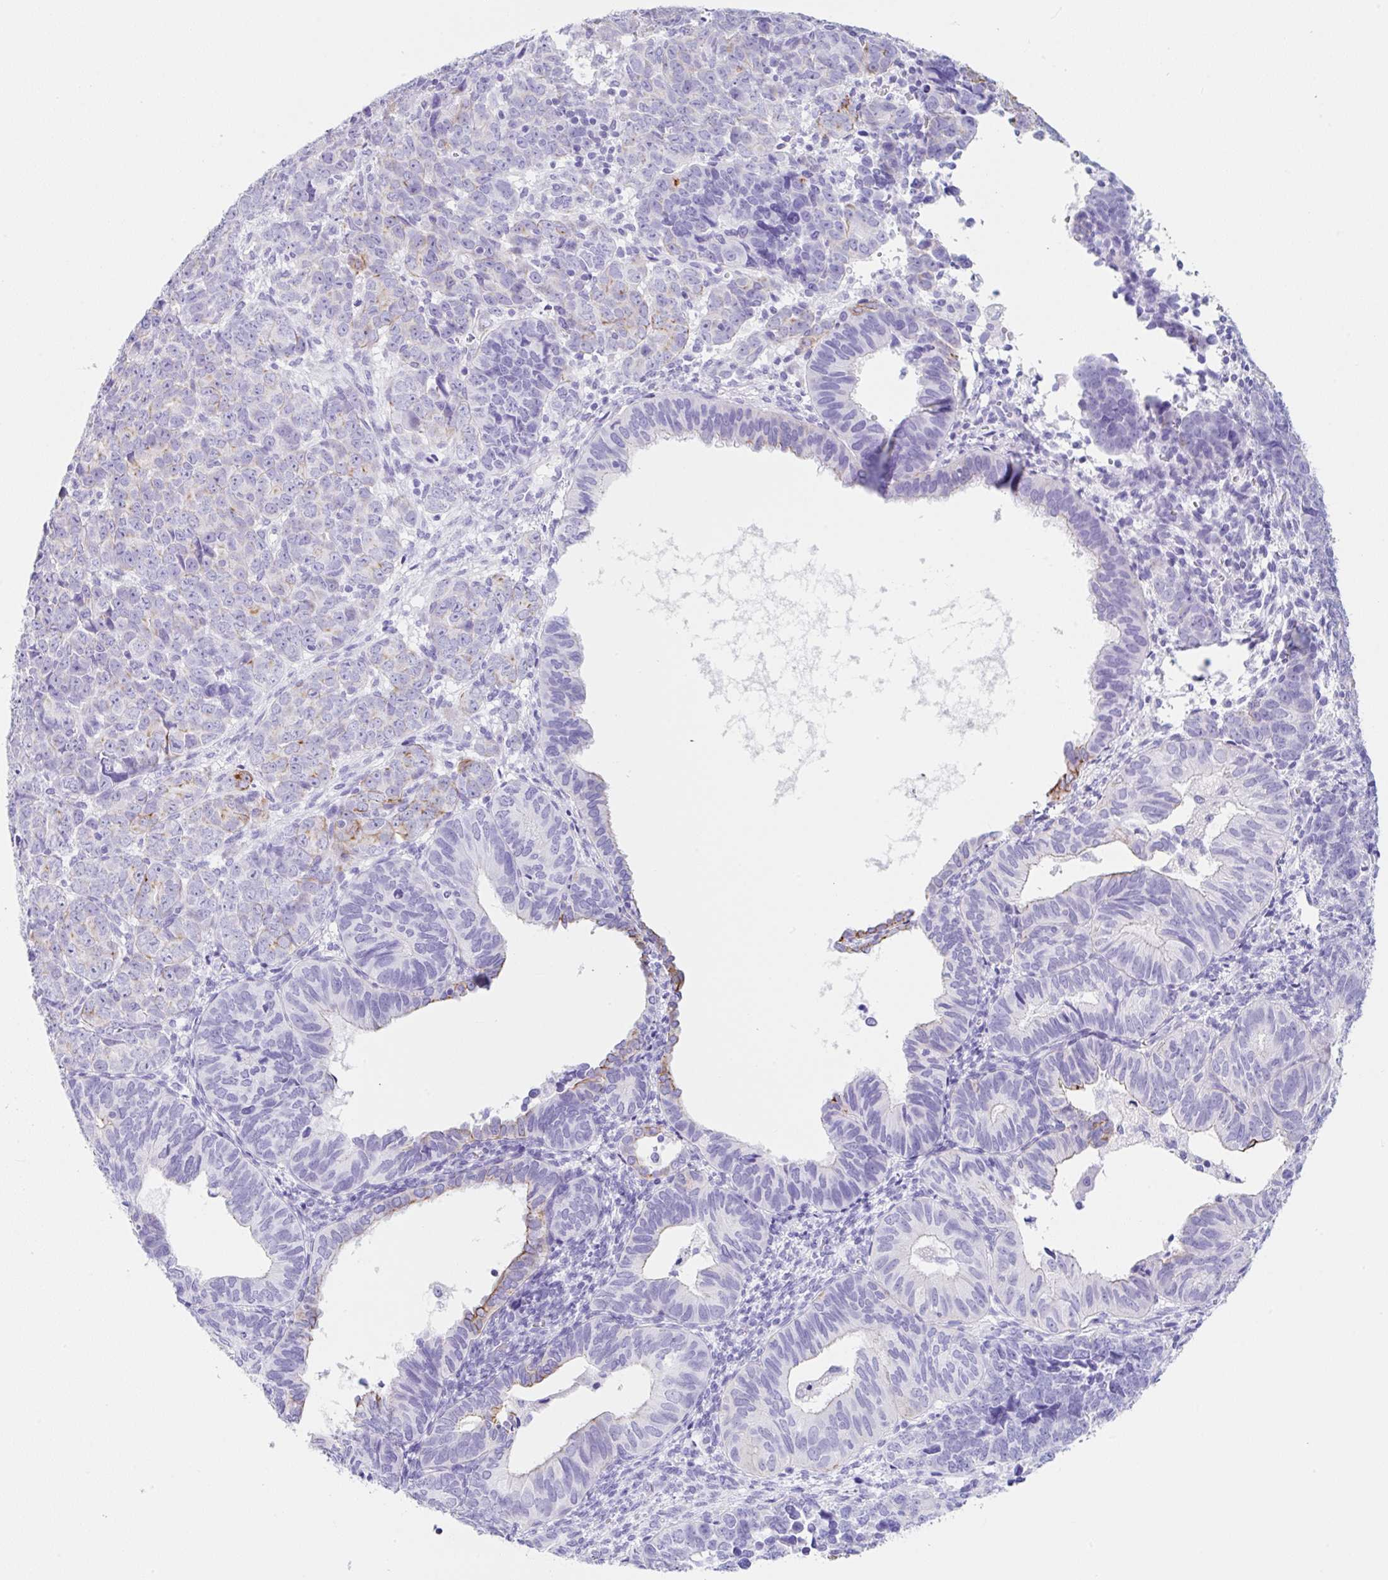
{"staining": {"intensity": "strong", "quantity": "<25%", "location": "cytoplasmic/membranous"}, "tissue": "endometrial cancer", "cell_type": "Tumor cells", "image_type": "cancer", "snomed": [{"axis": "morphology", "description": "Adenocarcinoma, NOS"}, {"axis": "topography", "description": "Endometrium"}], "caption": "Tumor cells display medium levels of strong cytoplasmic/membranous expression in approximately <25% of cells in human endometrial adenocarcinoma.", "gene": "CLDND2", "patient": {"sex": "female", "age": 82}}